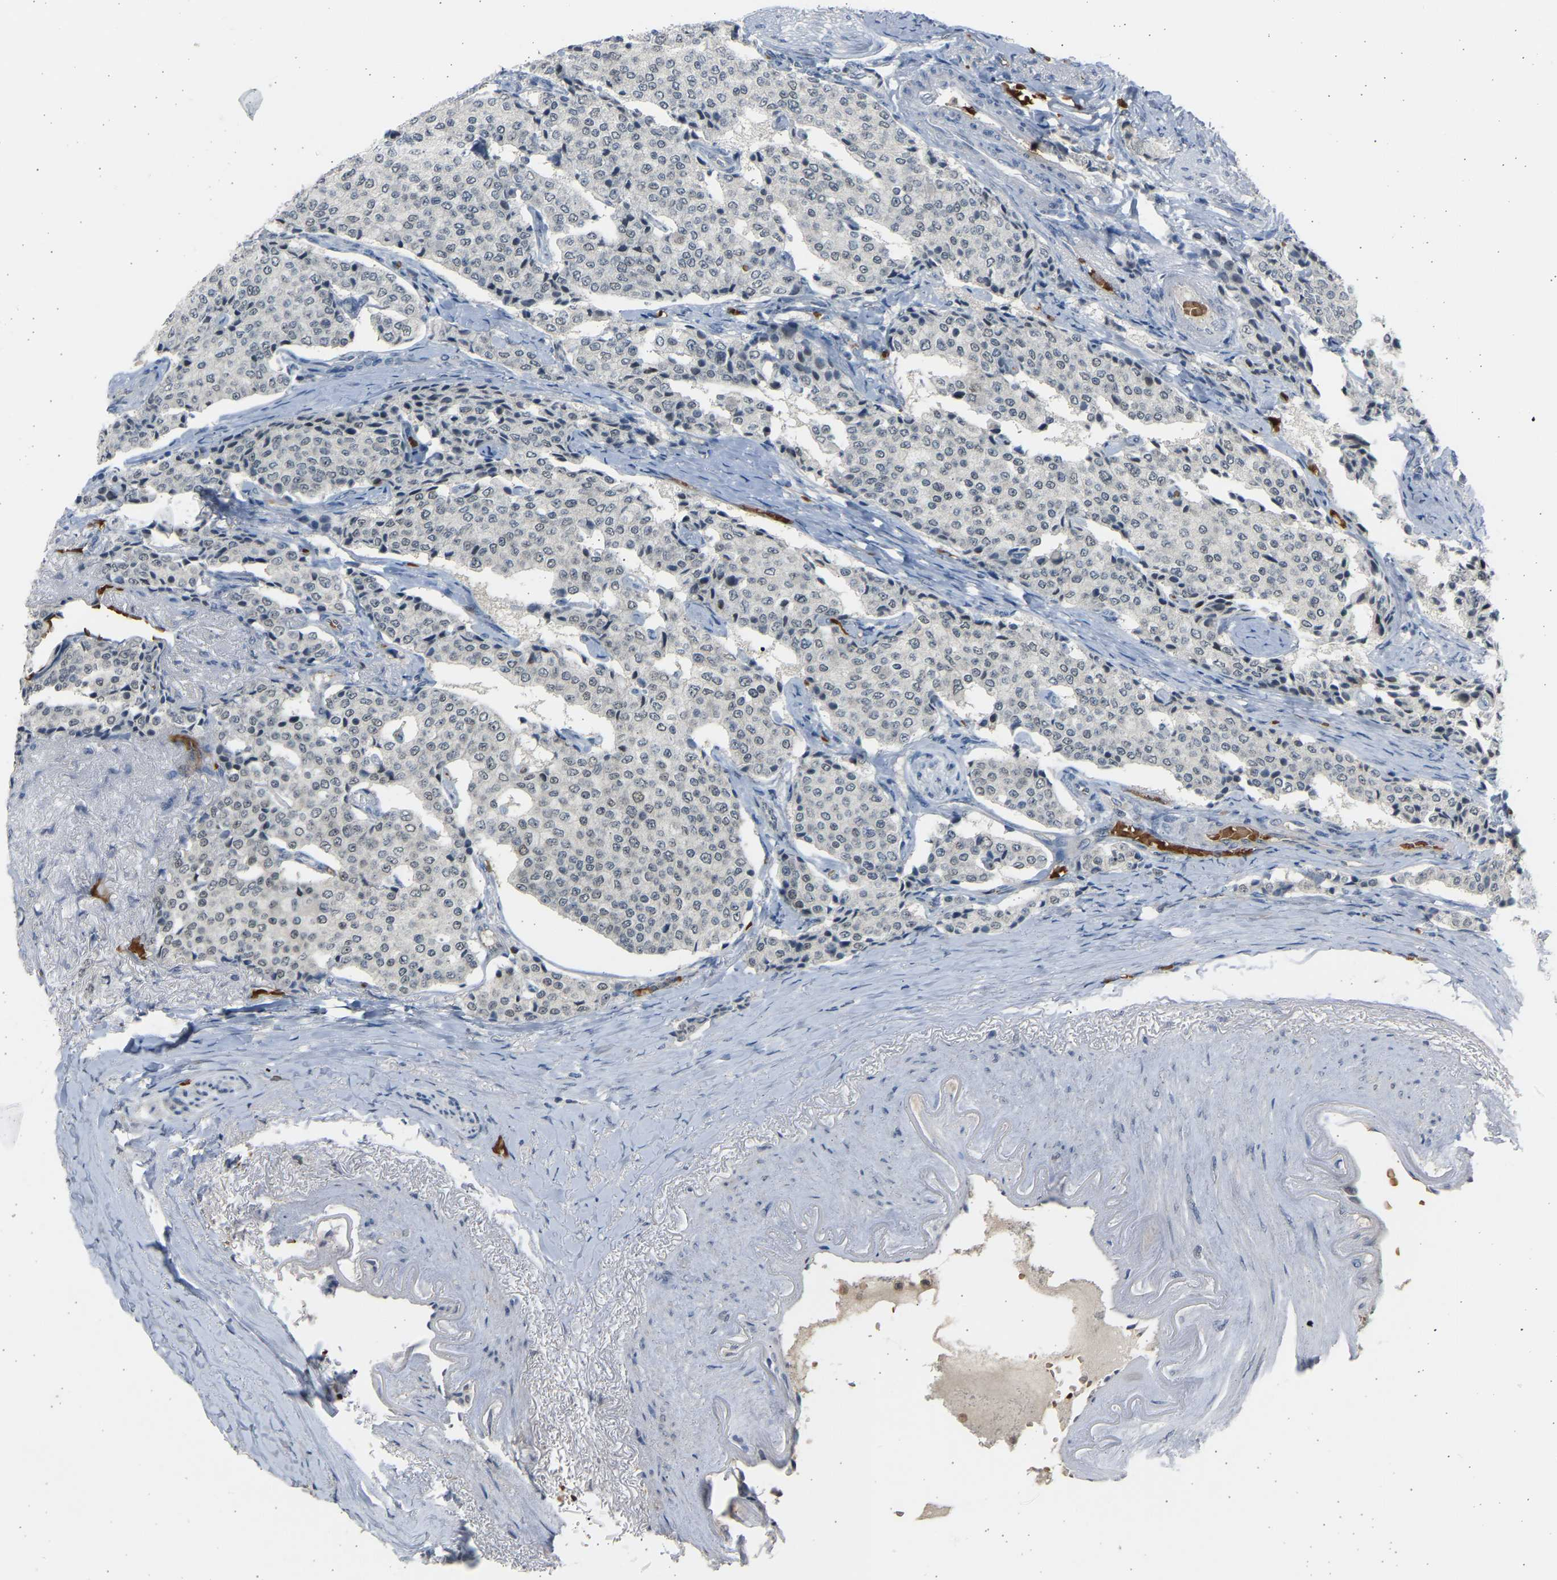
{"staining": {"intensity": "negative", "quantity": "none", "location": "none"}, "tissue": "carcinoid", "cell_type": "Tumor cells", "image_type": "cancer", "snomed": [{"axis": "morphology", "description": "Carcinoid, malignant, NOS"}, {"axis": "topography", "description": "Colon"}], "caption": "DAB (3,3'-diaminobenzidine) immunohistochemical staining of malignant carcinoid displays no significant positivity in tumor cells. Brightfield microscopy of immunohistochemistry (IHC) stained with DAB (brown) and hematoxylin (blue), captured at high magnification.", "gene": "BIRC2", "patient": {"sex": "female", "age": 61}}